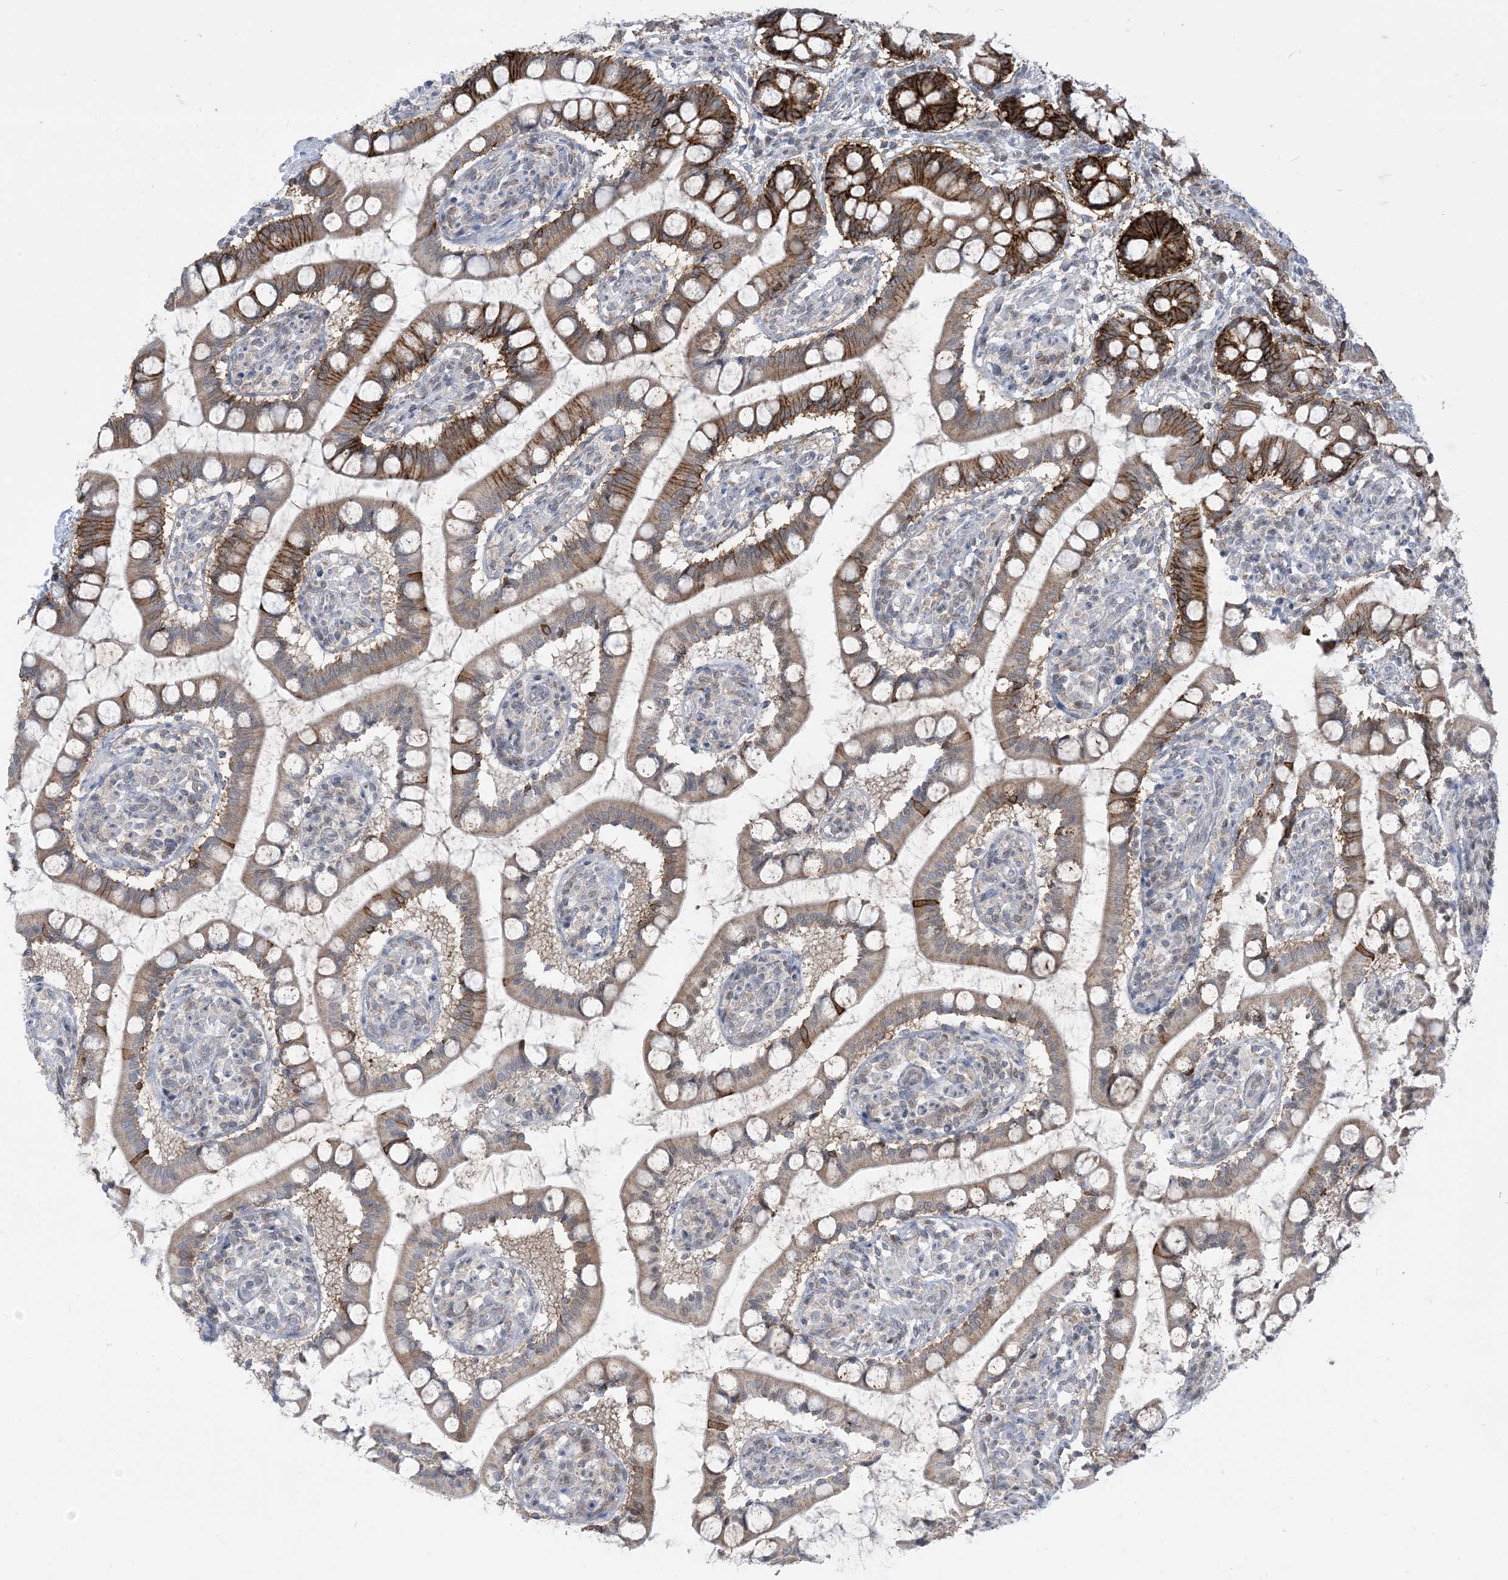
{"staining": {"intensity": "strong", "quantity": "25%-75%", "location": "cytoplasmic/membranous"}, "tissue": "small intestine", "cell_type": "Glandular cells", "image_type": "normal", "snomed": [{"axis": "morphology", "description": "Normal tissue, NOS"}, {"axis": "topography", "description": "Small intestine"}], "caption": "Benign small intestine reveals strong cytoplasmic/membranous positivity in approximately 25%-75% of glandular cells, visualized by immunohistochemistry.", "gene": "CASP4", "patient": {"sex": "male", "age": 52}}